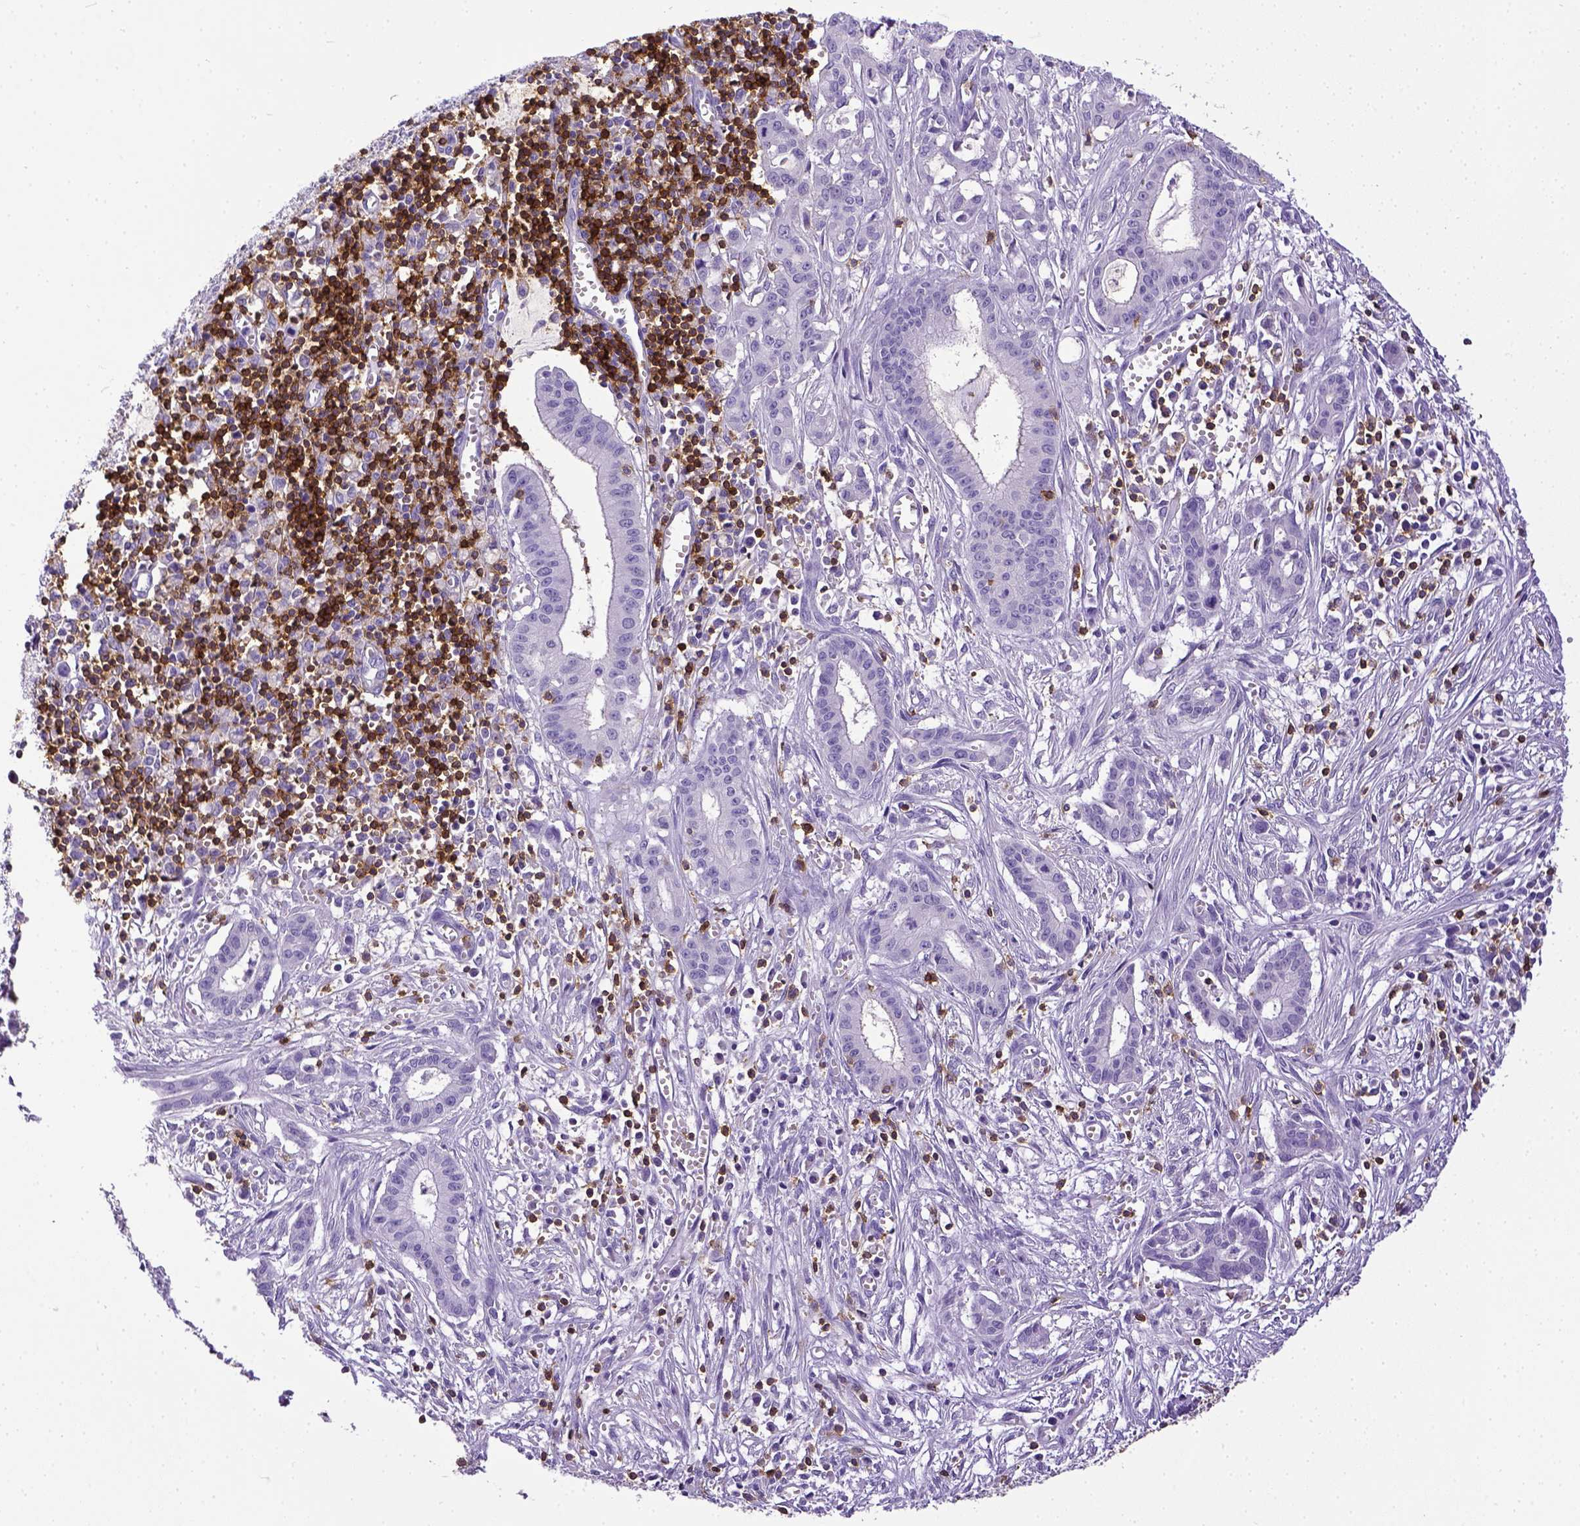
{"staining": {"intensity": "negative", "quantity": "none", "location": "none"}, "tissue": "pancreatic cancer", "cell_type": "Tumor cells", "image_type": "cancer", "snomed": [{"axis": "morphology", "description": "Adenocarcinoma, NOS"}, {"axis": "topography", "description": "Pancreas"}], "caption": "Immunohistochemistry (IHC) histopathology image of pancreatic cancer (adenocarcinoma) stained for a protein (brown), which demonstrates no expression in tumor cells.", "gene": "CD3E", "patient": {"sex": "male", "age": 48}}